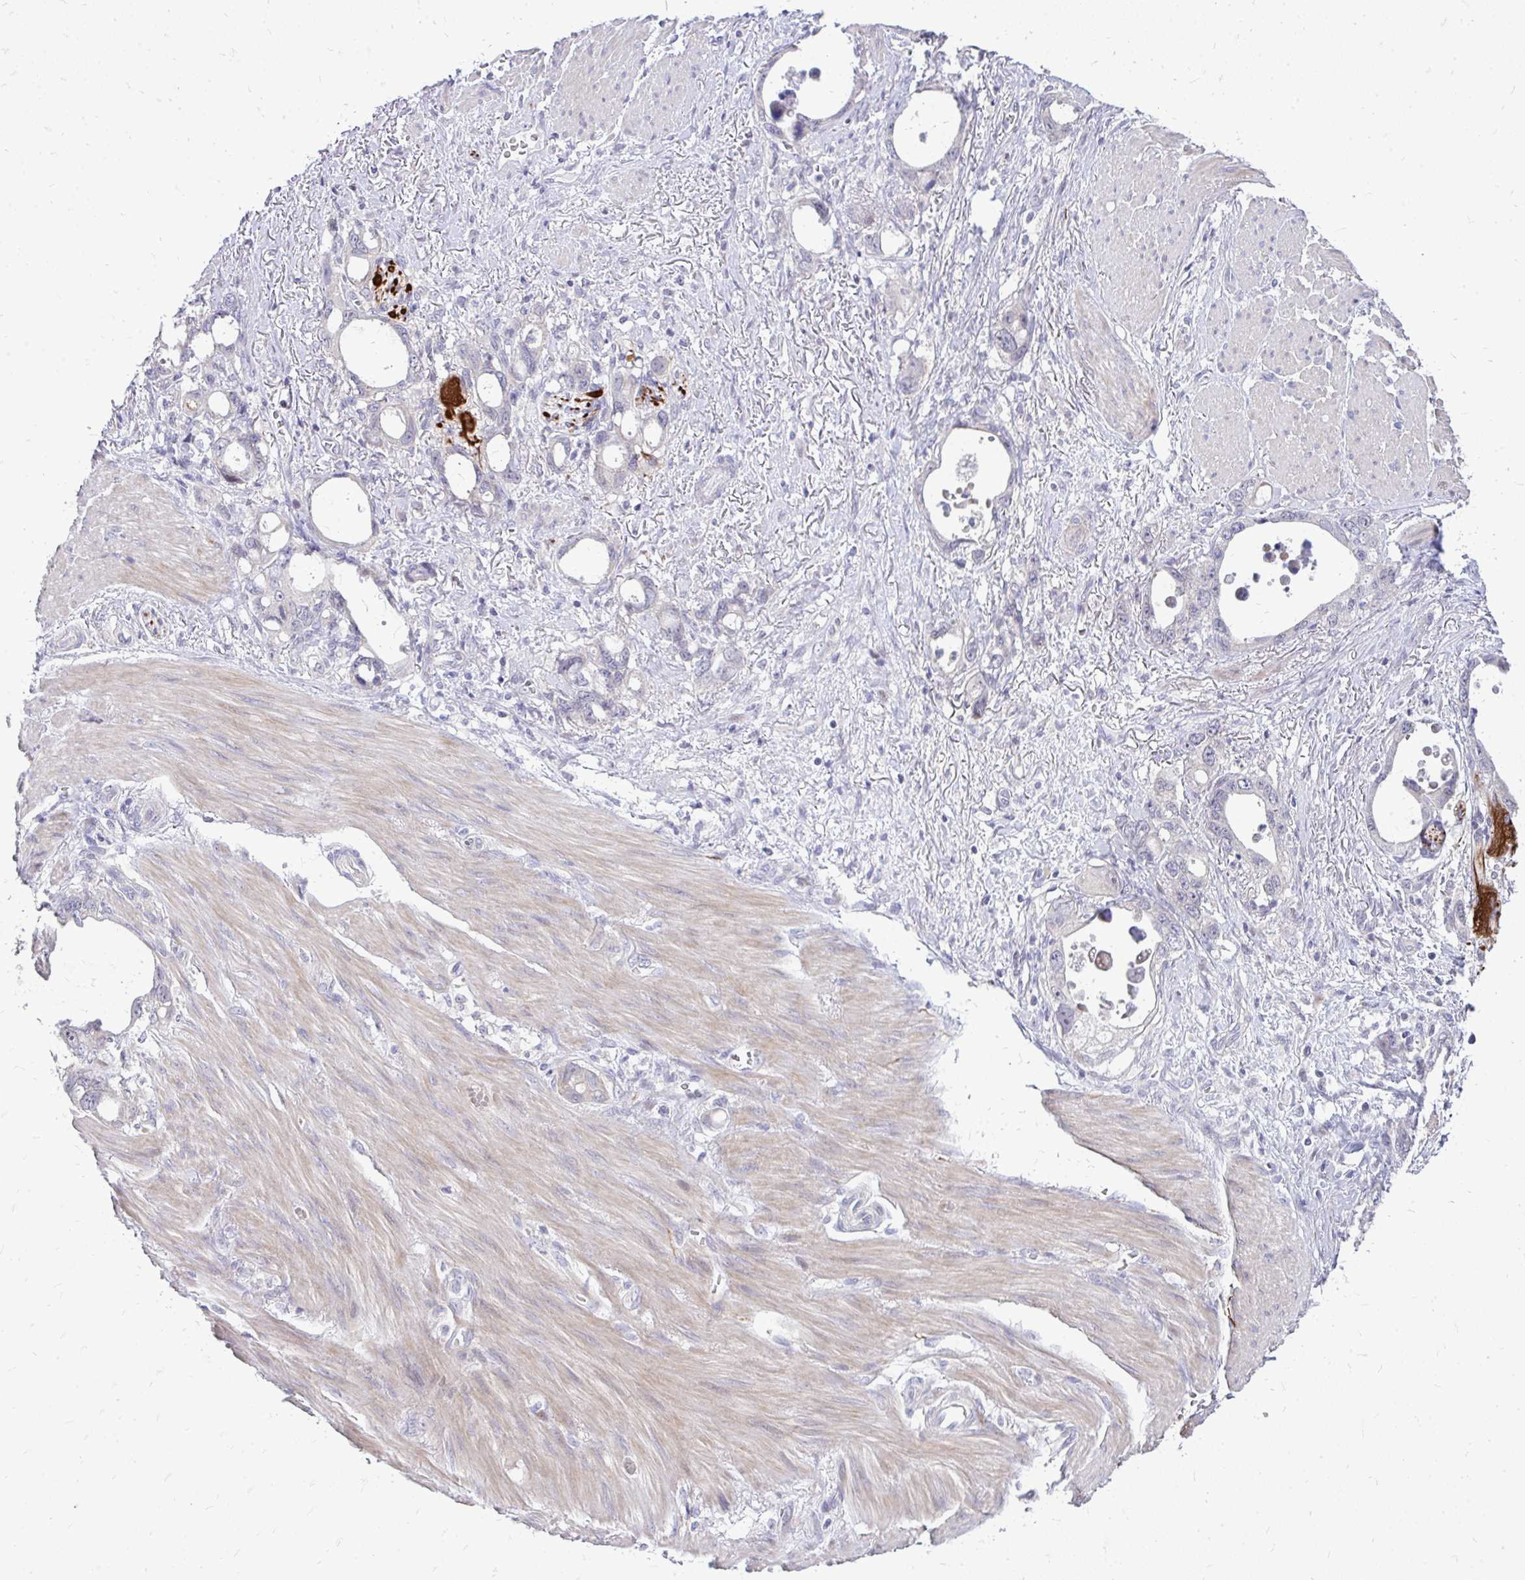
{"staining": {"intensity": "negative", "quantity": "none", "location": "none"}, "tissue": "stomach cancer", "cell_type": "Tumor cells", "image_type": "cancer", "snomed": [{"axis": "morphology", "description": "Adenocarcinoma, NOS"}, {"axis": "topography", "description": "Stomach, upper"}], "caption": "Protein analysis of adenocarcinoma (stomach) shows no significant positivity in tumor cells.", "gene": "OR8D1", "patient": {"sex": "male", "age": 74}}